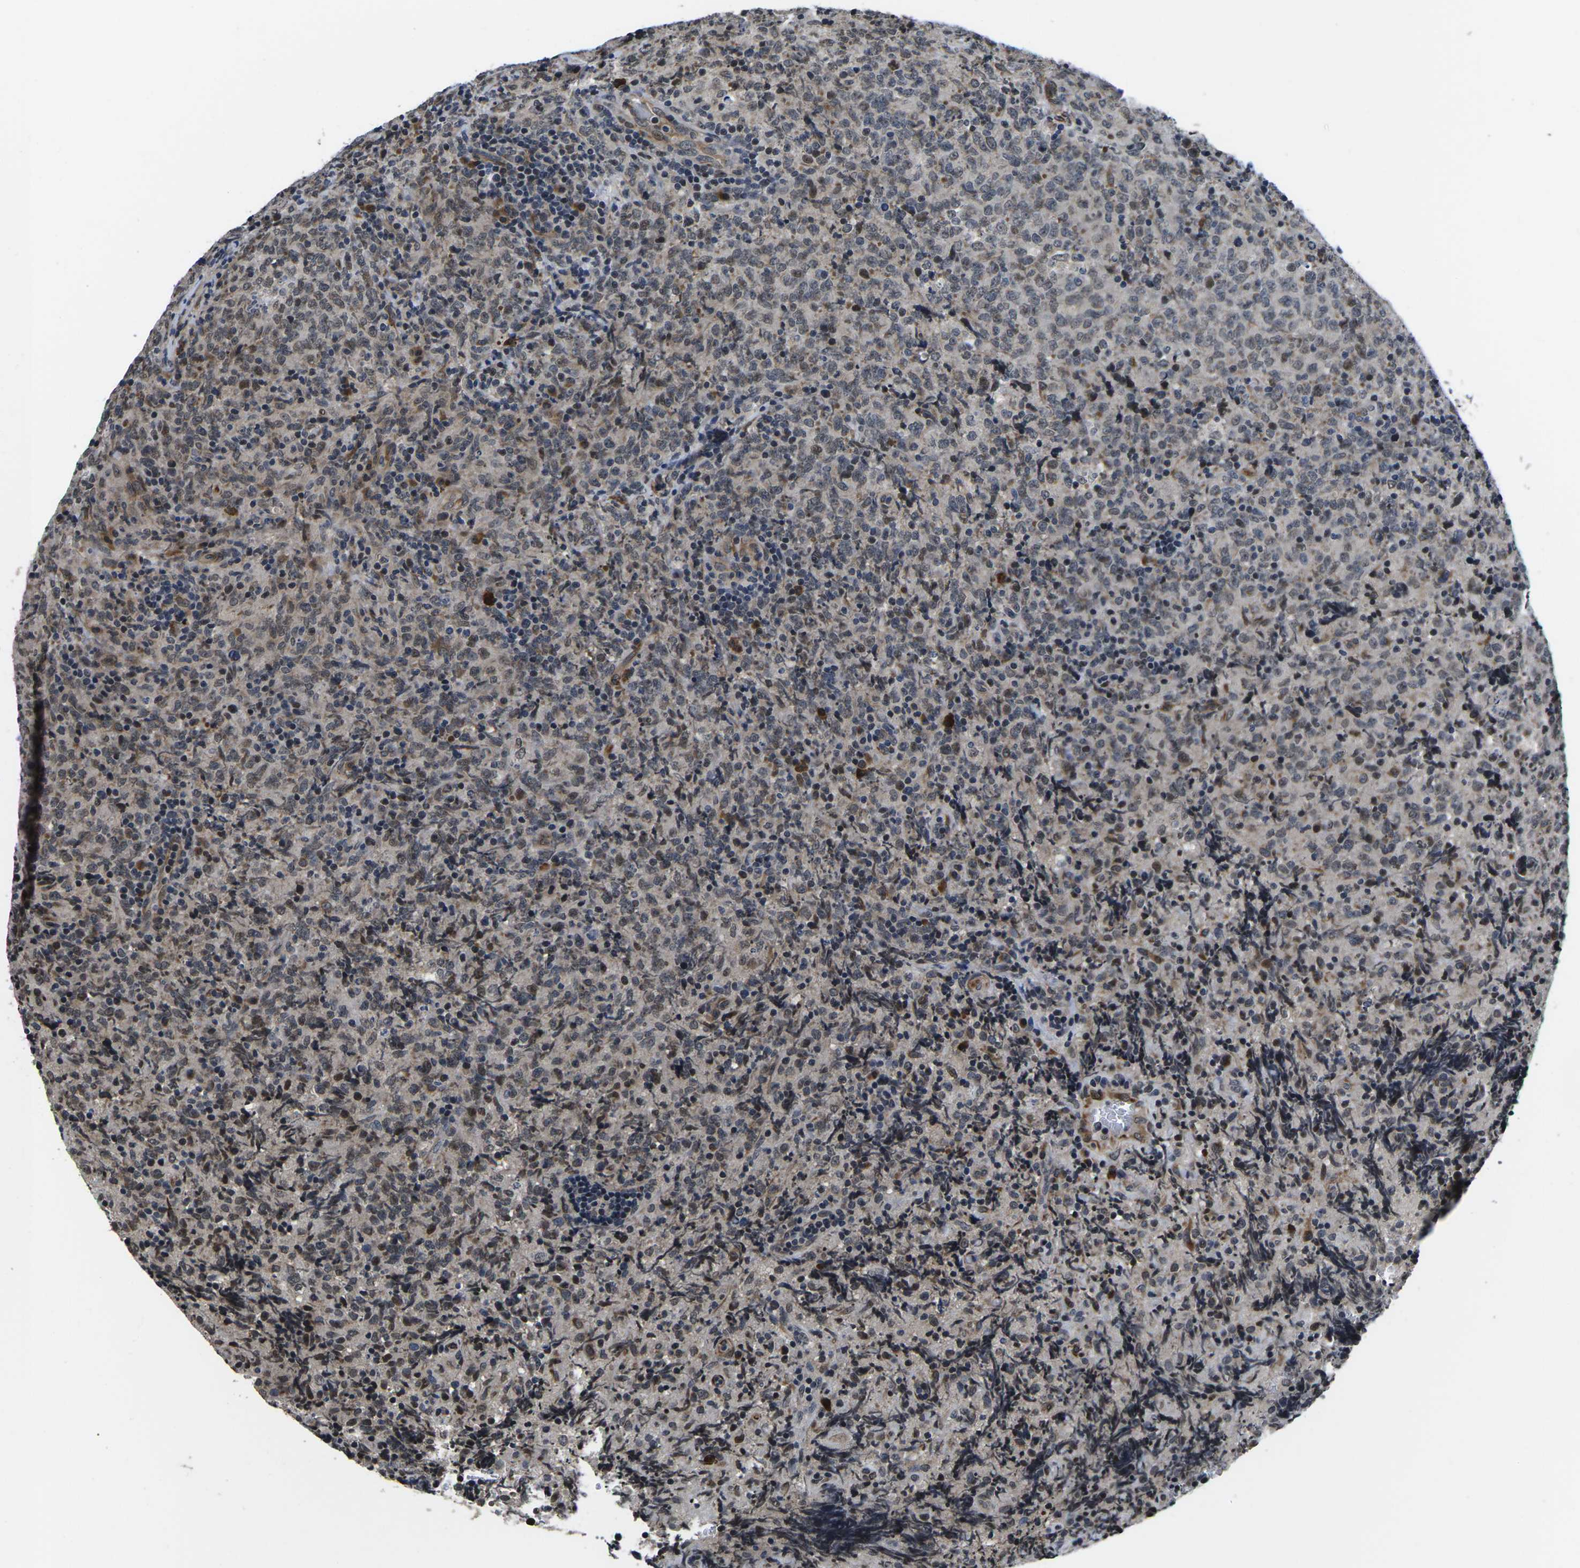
{"staining": {"intensity": "weak", "quantity": "25%-75%", "location": "cytoplasmic/membranous"}, "tissue": "lymphoma", "cell_type": "Tumor cells", "image_type": "cancer", "snomed": [{"axis": "morphology", "description": "Malignant lymphoma, non-Hodgkin's type, High grade"}, {"axis": "topography", "description": "Tonsil"}], "caption": "High-grade malignant lymphoma, non-Hodgkin's type stained with a protein marker reveals weak staining in tumor cells.", "gene": "CCNE1", "patient": {"sex": "female", "age": 36}}